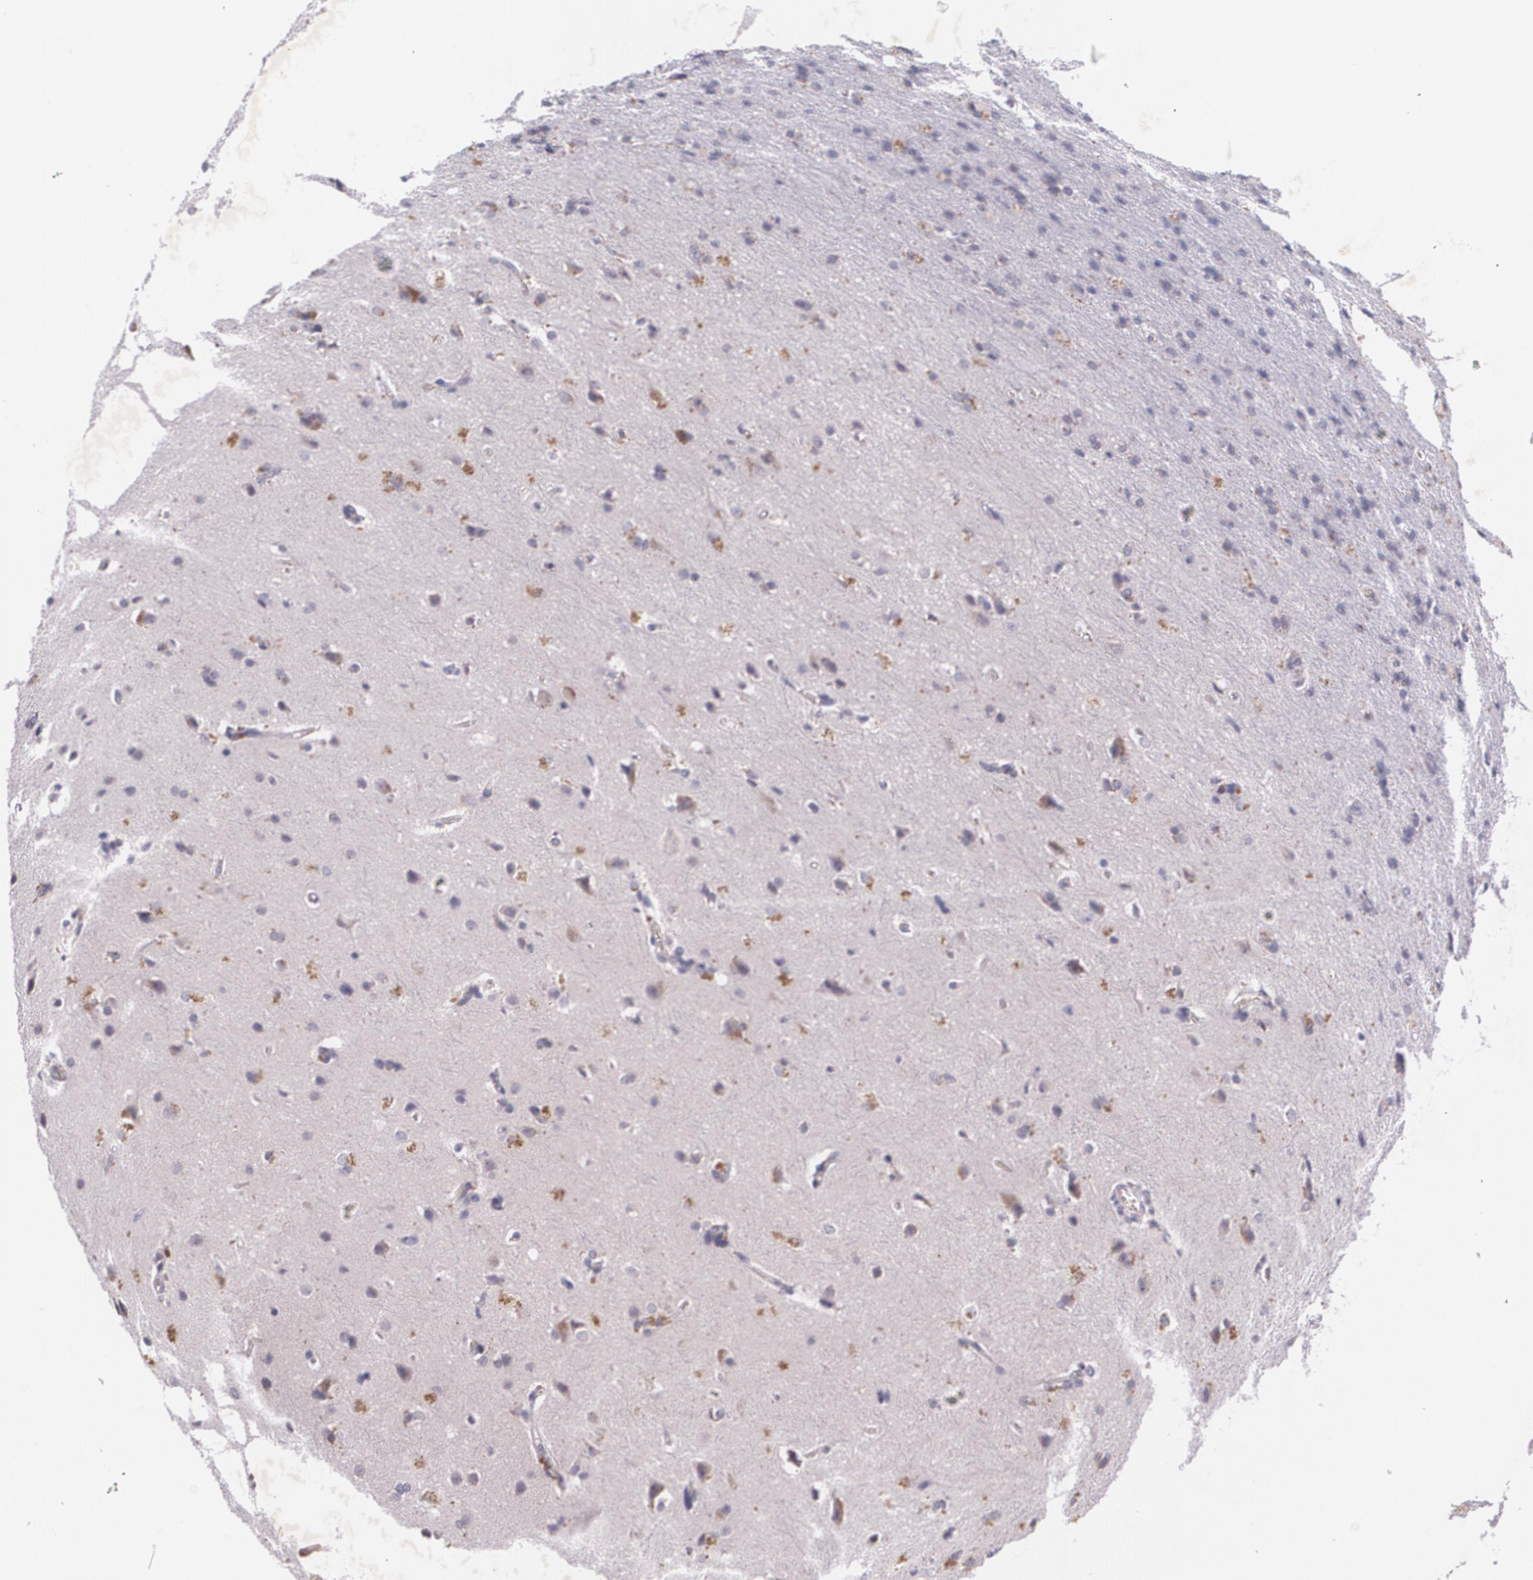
{"staining": {"intensity": "weak", "quantity": "25%-75%", "location": "cytoplasmic/membranous"}, "tissue": "glioma", "cell_type": "Tumor cells", "image_type": "cancer", "snomed": [{"axis": "morphology", "description": "Glioma, malignant, High grade"}, {"axis": "topography", "description": "Brain"}], "caption": "Human glioma stained with a brown dye displays weak cytoplasmic/membranous positive staining in approximately 25%-75% of tumor cells.", "gene": "TM4SF1", "patient": {"sex": "male", "age": 68}}